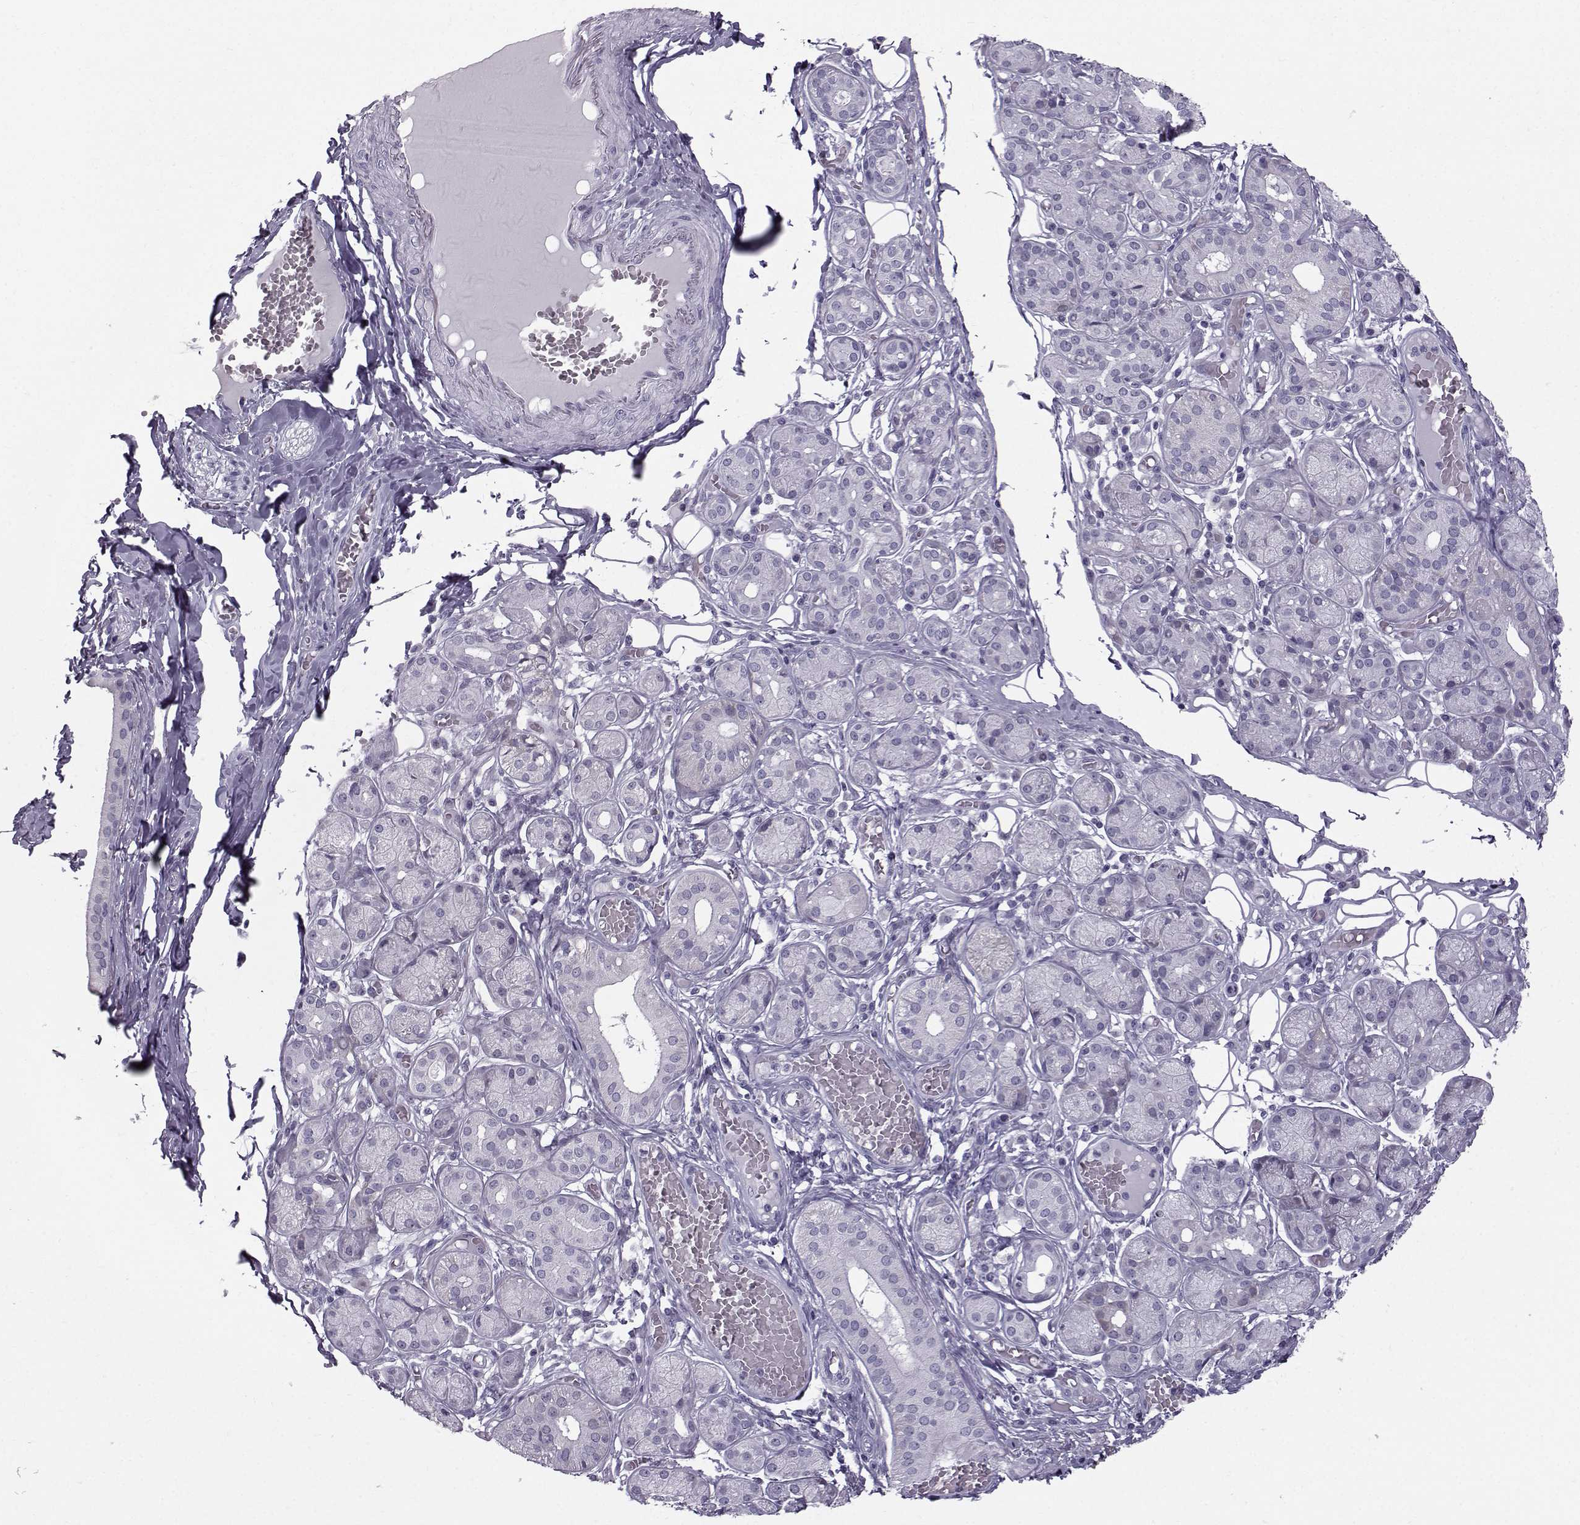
{"staining": {"intensity": "negative", "quantity": "none", "location": "none"}, "tissue": "salivary gland", "cell_type": "Glandular cells", "image_type": "normal", "snomed": [{"axis": "morphology", "description": "Normal tissue, NOS"}, {"axis": "topography", "description": "Salivary gland"}, {"axis": "topography", "description": "Peripheral nerve tissue"}], "caption": "IHC image of benign human salivary gland stained for a protein (brown), which demonstrates no positivity in glandular cells.", "gene": "DMRT3", "patient": {"sex": "male", "age": 71}}